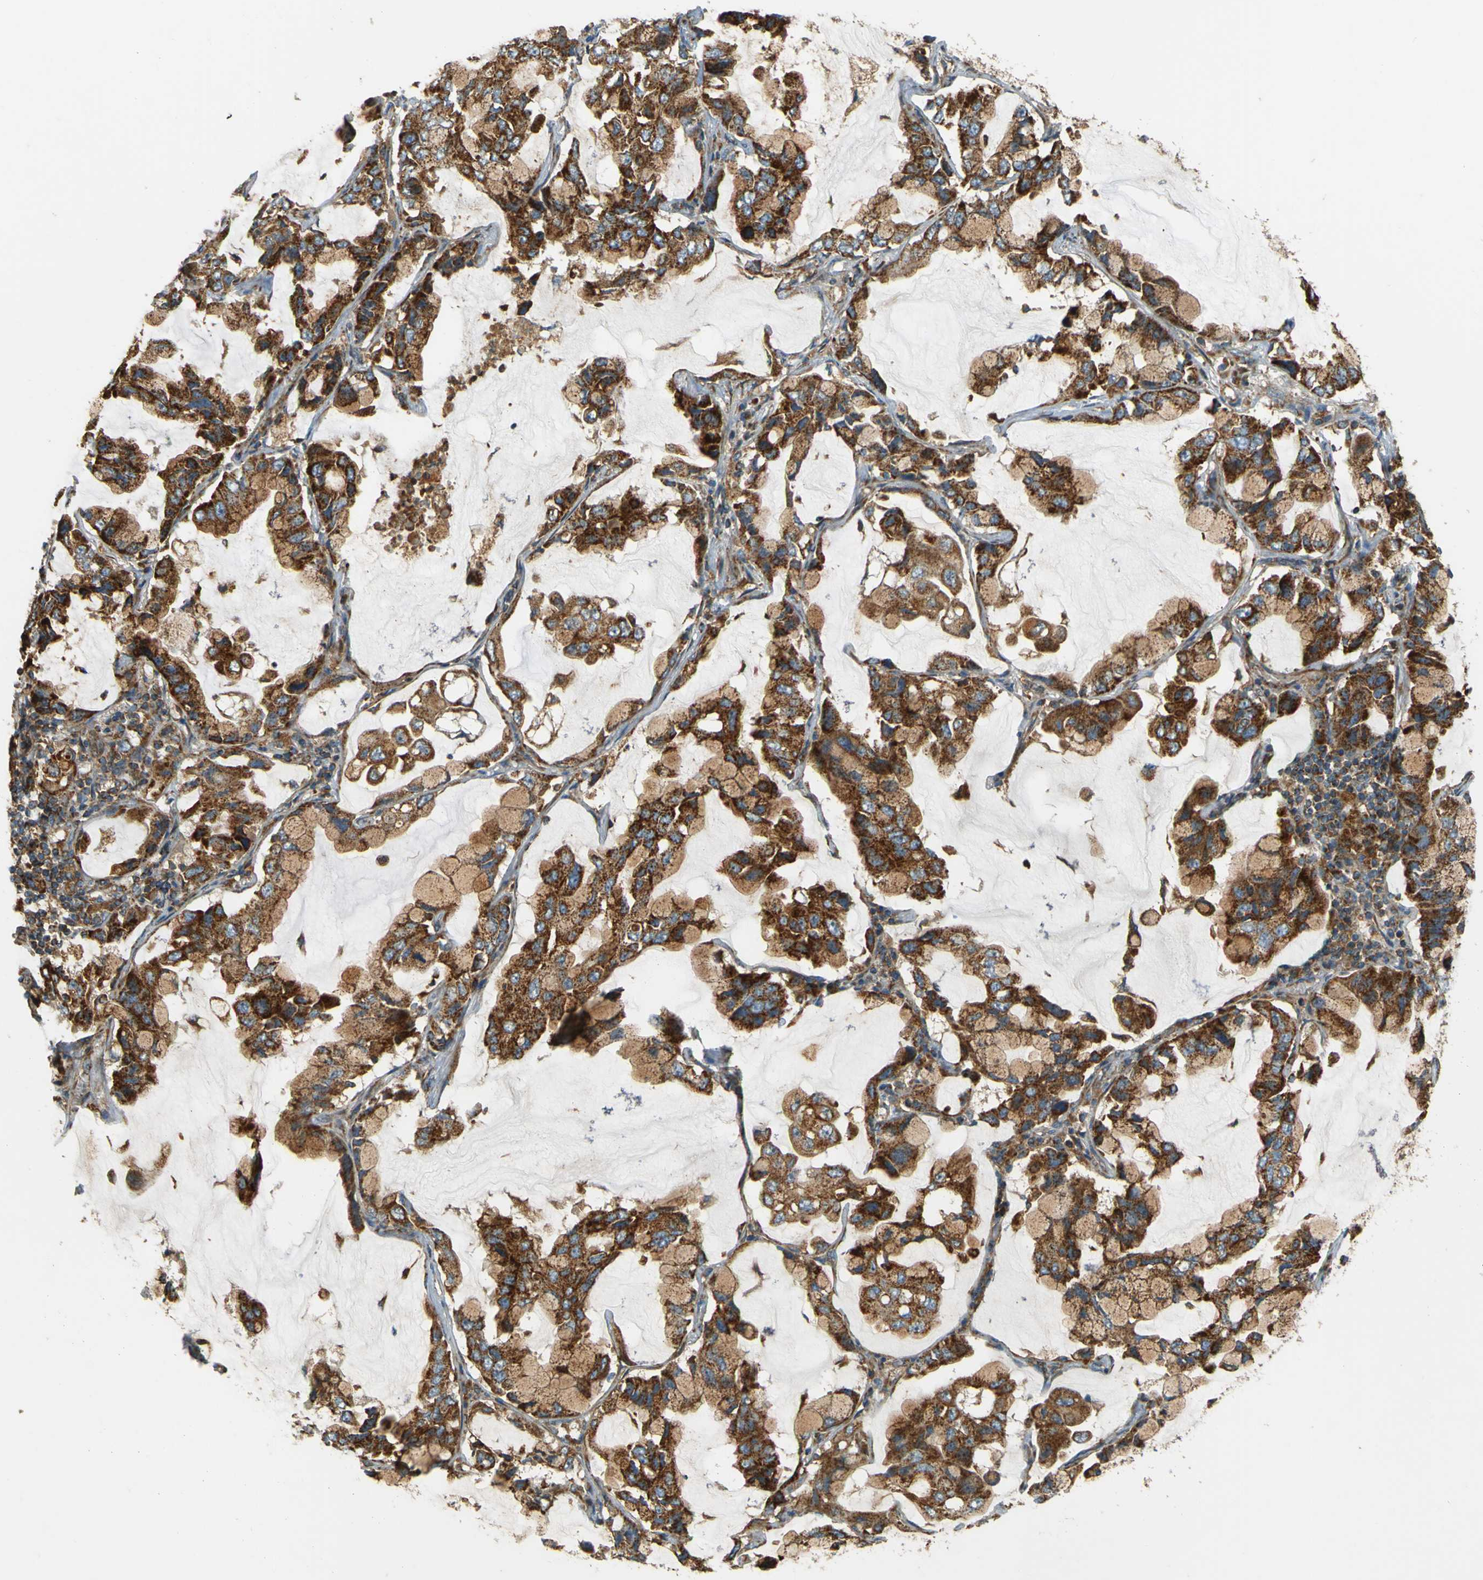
{"staining": {"intensity": "strong", "quantity": ">75%", "location": "cytoplasmic/membranous"}, "tissue": "lung cancer", "cell_type": "Tumor cells", "image_type": "cancer", "snomed": [{"axis": "morphology", "description": "Adenocarcinoma, NOS"}, {"axis": "topography", "description": "Lung"}], "caption": "Brown immunohistochemical staining in human adenocarcinoma (lung) exhibits strong cytoplasmic/membranous staining in approximately >75% of tumor cells.", "gene": "DNAJC5", "patient": {"sex": "male", "age": 64}}